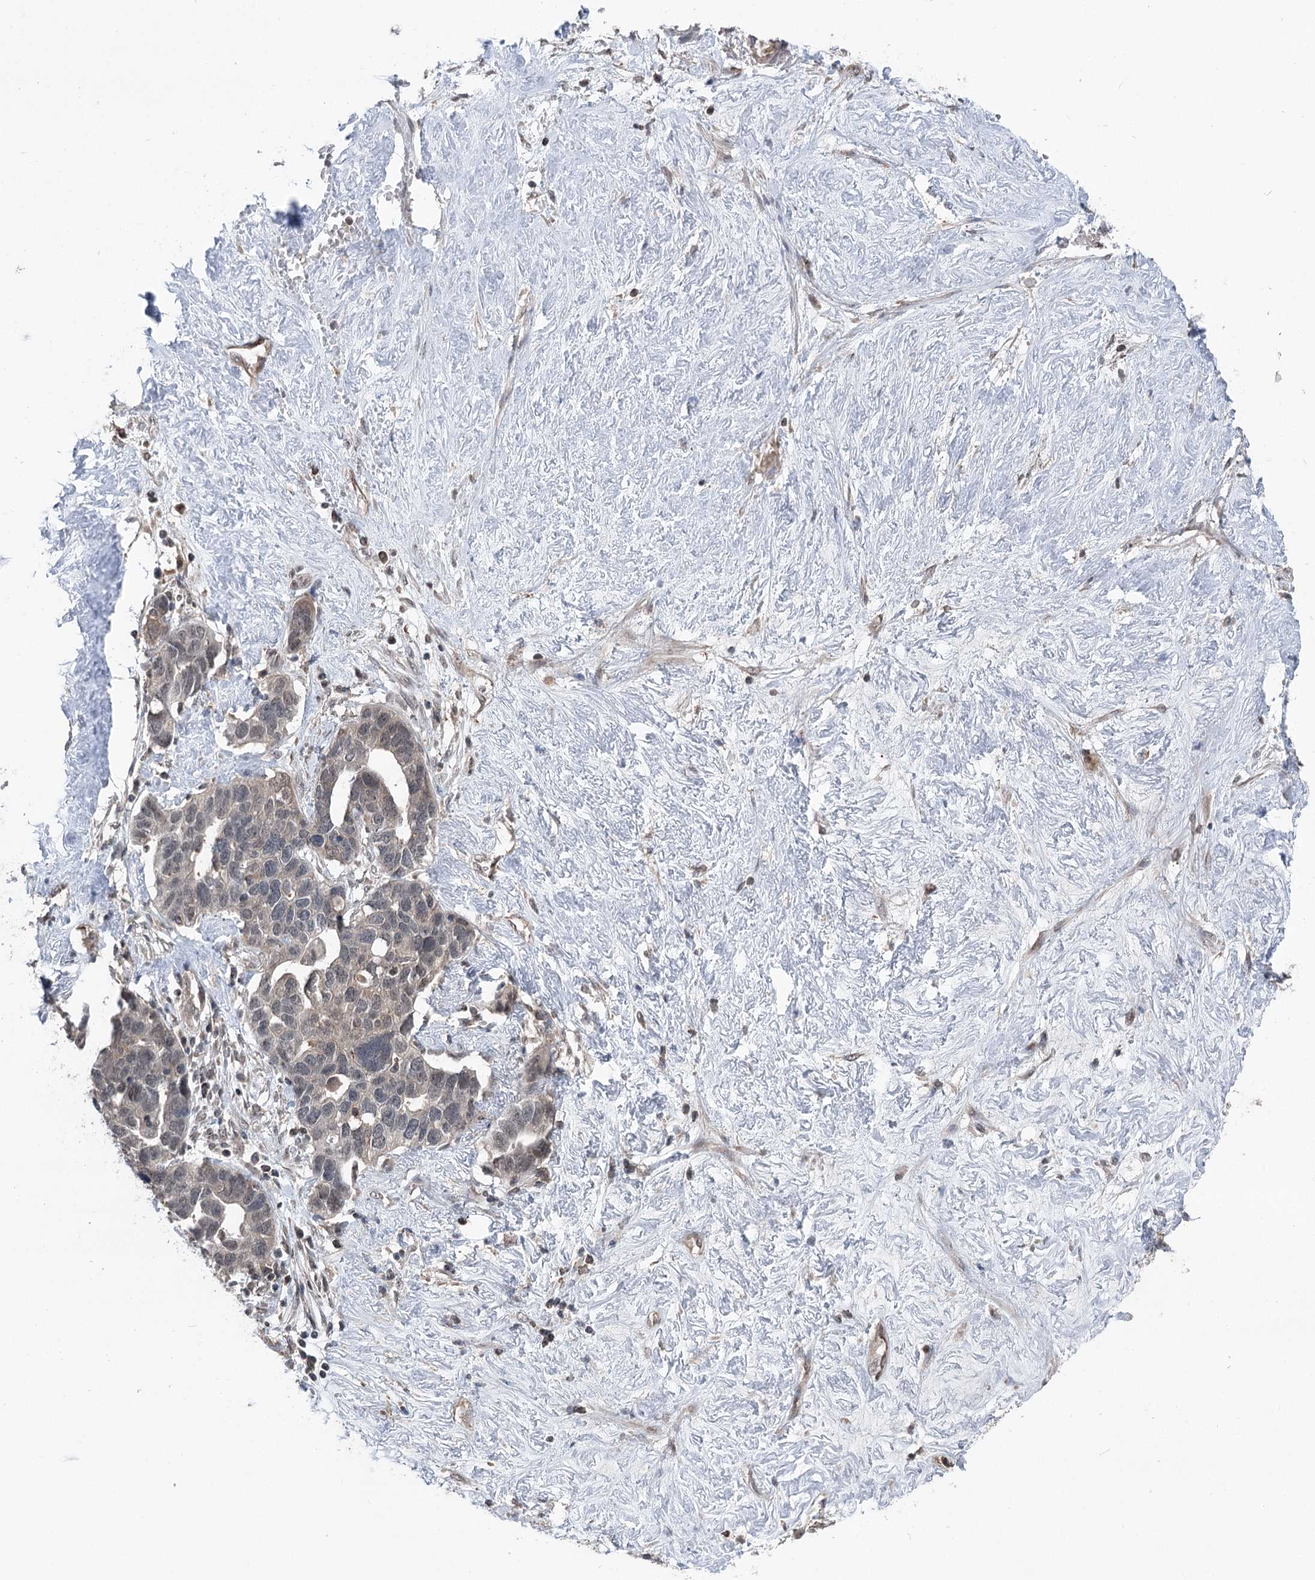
{"staining": {"intensity": "negative", "quantity": "none", "location": "none"}, "tissue": "ovarian cancer", "cell_type": "Tumor cells", "image_type": "cancer", "snomed": [{"axis": "morphology", "description": "Cystadenocarcinoma, serous, NOS"}, {"axis": "topography", "description": "Ovary"}], "caption": "The photomicrograph reveals no significant positivity in tumor cells of serous cystadenocarcinoma (ovarian).", "gene": "CCSER2", "patient": {"sex": "female", "age": 54}}